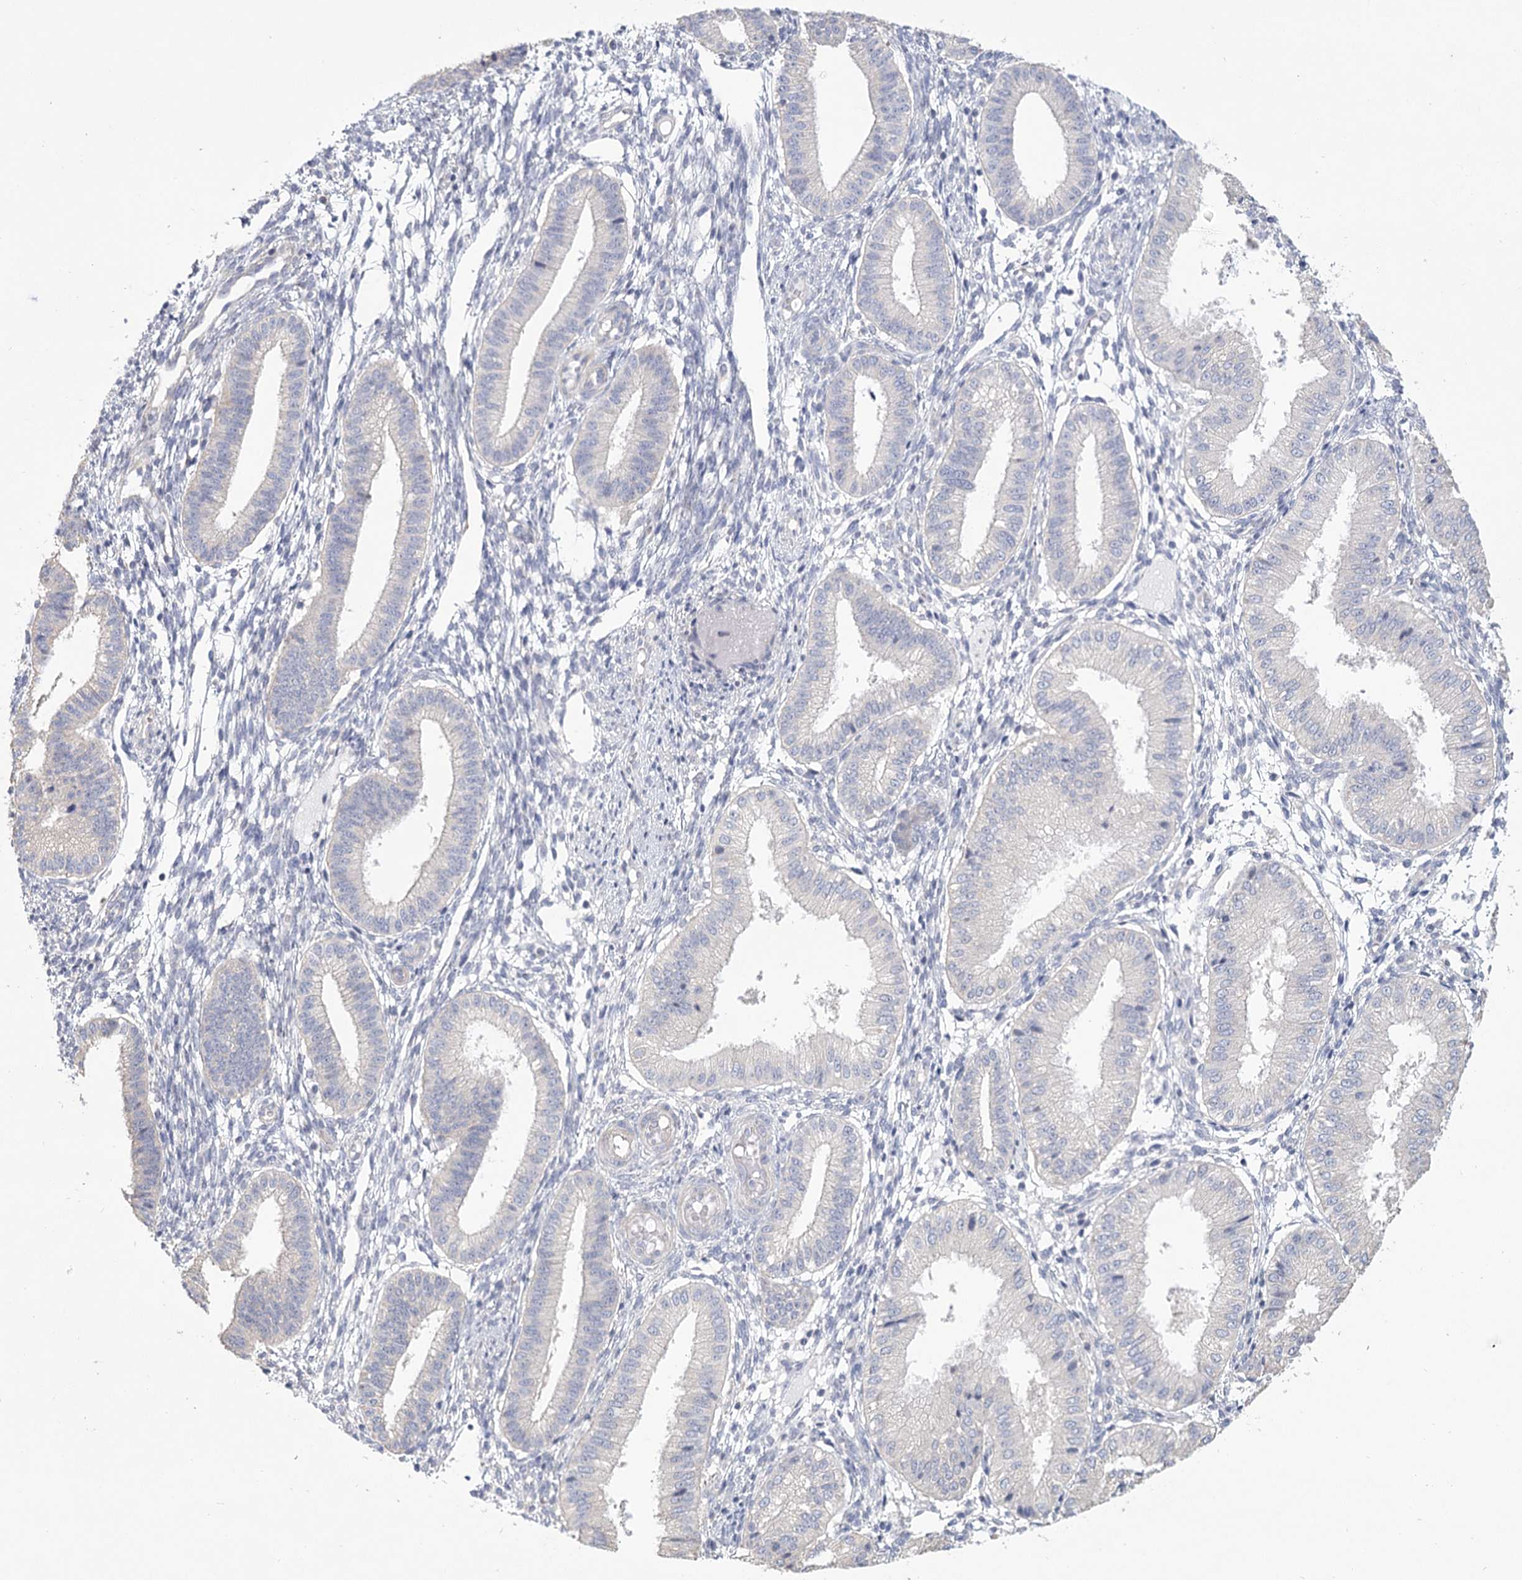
{"staining": {"intensity": "negative", "quantity": "none", "location": "none"}, "tissue": "endometrium", "cell_type": "Cells in endometrial stroma", "image_type": "normal", "snomed": [{"axis": "morphology", "description": "Normal tissue, NOS"}, {"axis": "topography", "description": "Endometrium"}], "caption": "Immunohistochemical staining of normal human endometrium shows no significant positivity in cells in endometrial stroma.", "gene": "CNTLN", "patient": {"sex": "female", "age": 39}}